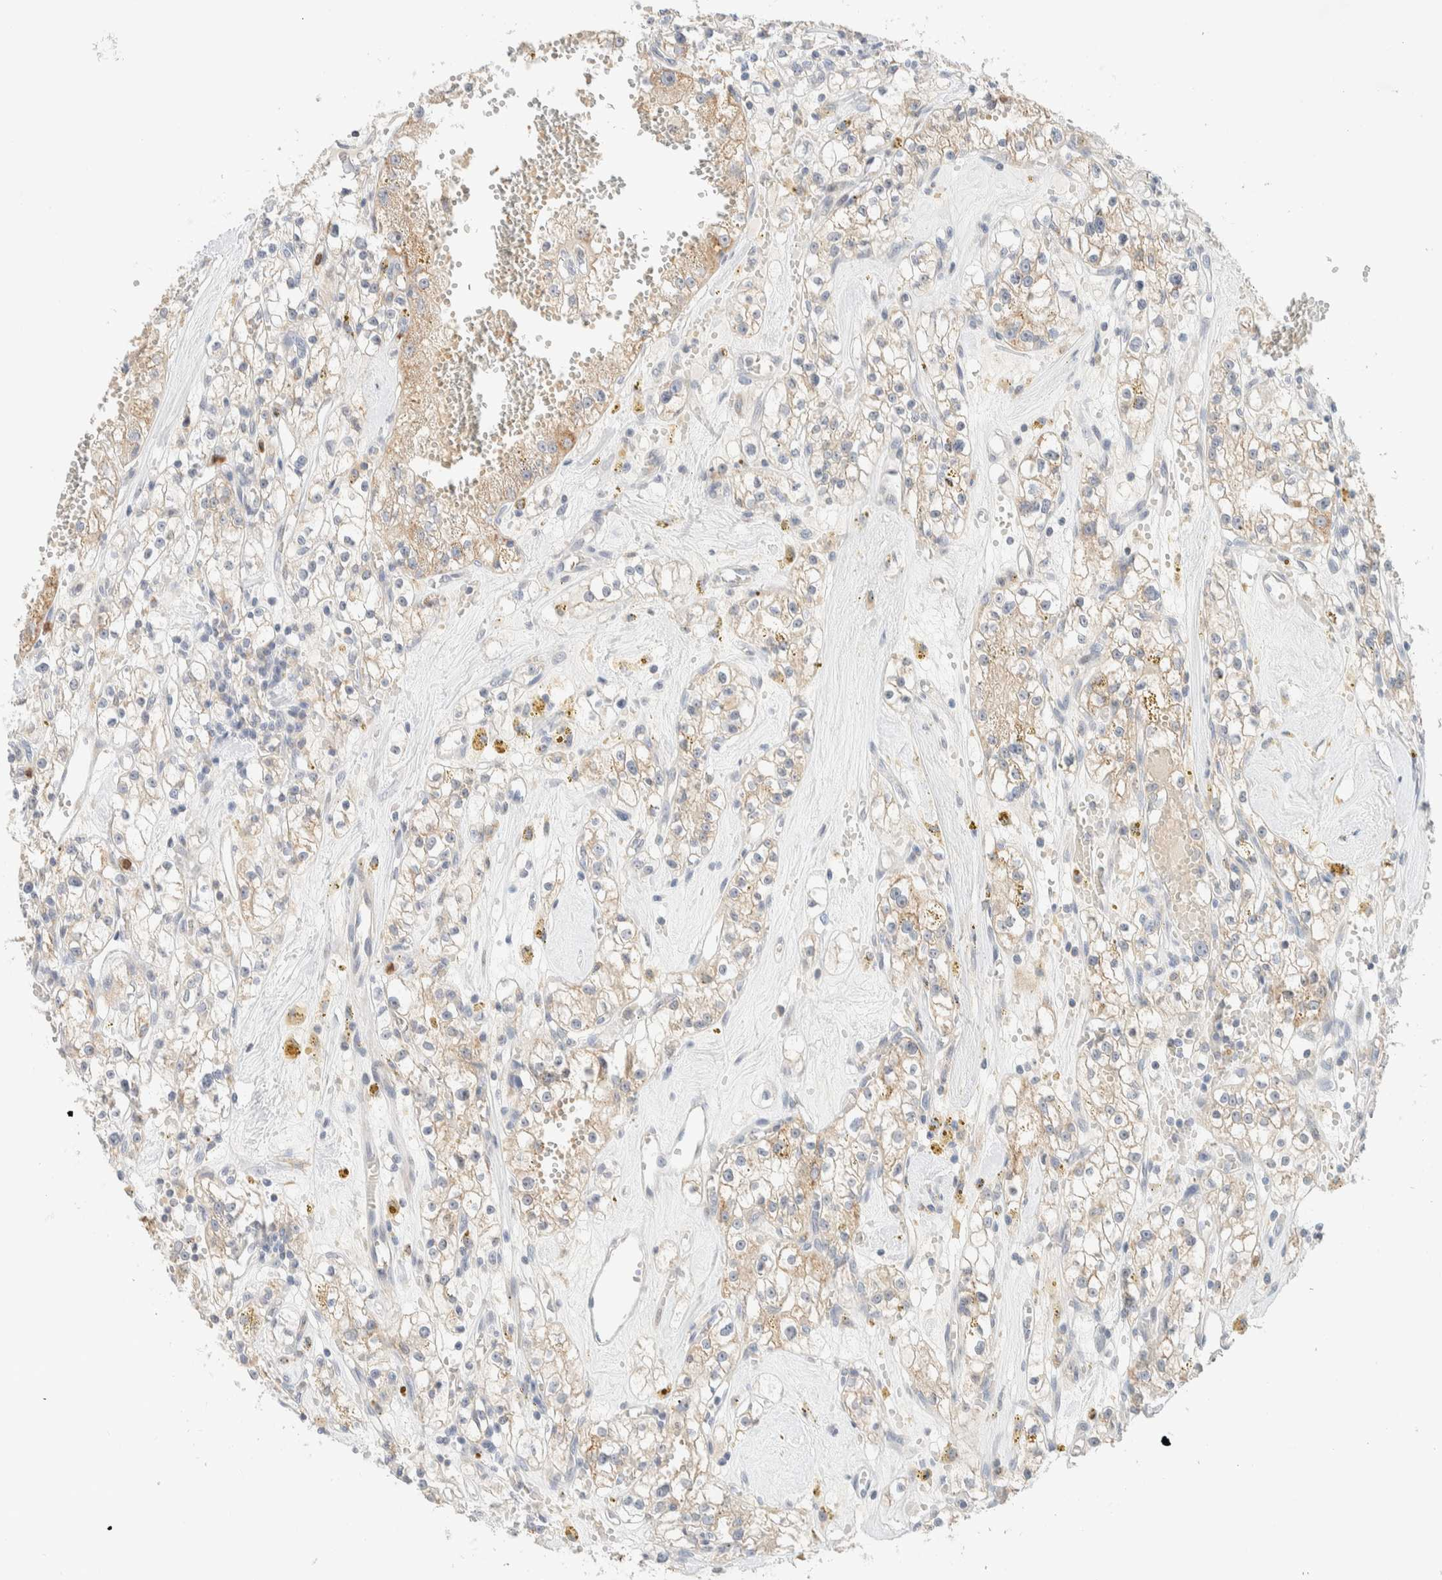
{"staining": {"intensity": "weak", "quantity": ">75%", "location": "cytoplasmic/membranous"}, "tissue": "renal cancer", "cell_type": "Tumor cells", "image_type": "cancer", "snomed": [{"axis": "morphology", "description": "Adenocarcinoma, NOS"}, {"axis": "topography", "description": "Kidney"}], "caption": "Human renal cancer (adenocarcinoma) stained for a protein (brown) demonstrates weak cytoplasmic/membranous positive positivity in approximately >75% of tumor cells.", "gene": "HDHD3", "patient": {"sex": "male", "age": 56}}